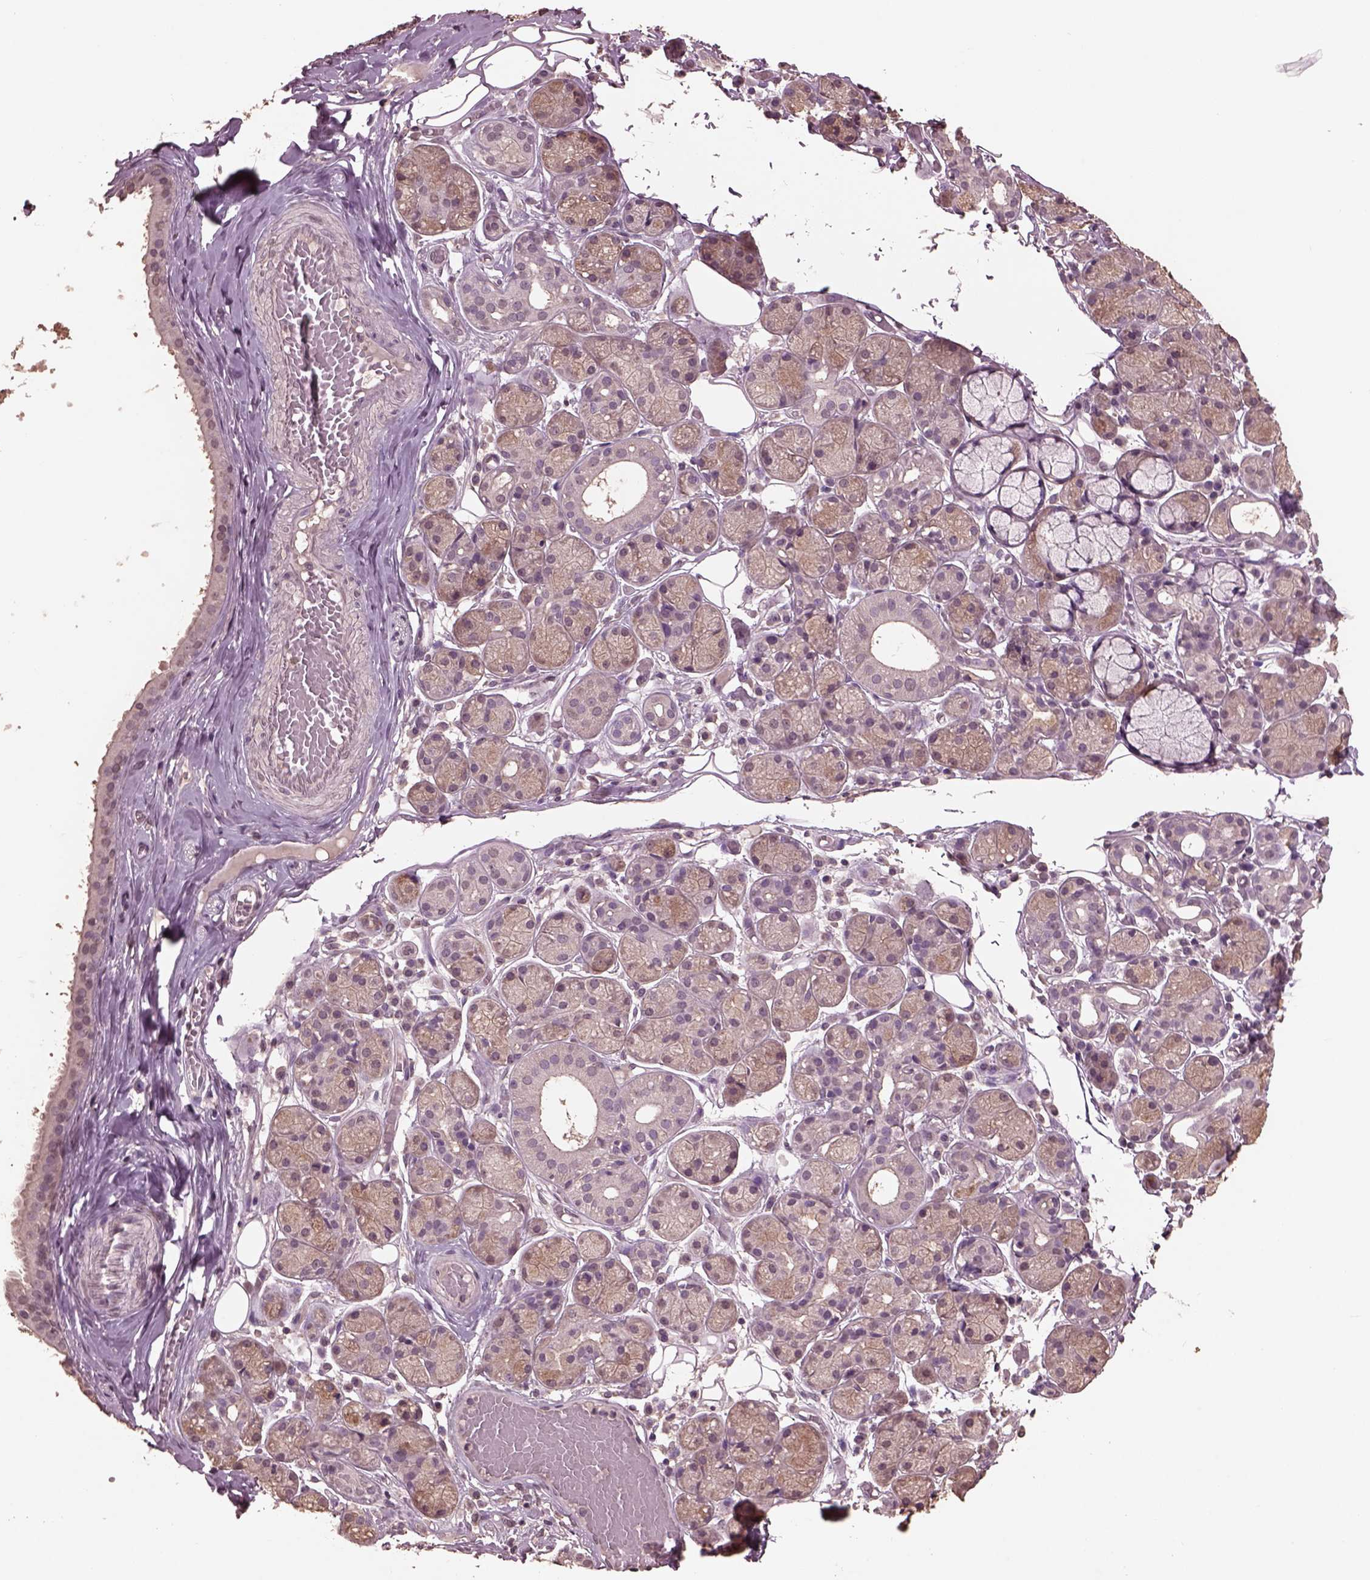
{"staining": {"intensity": "weak", "quantity": "25%-75%", "location": "cytoplasmic/membranous"}, "tissue": "salivary gland", "cell_type": "Glandular cells", "image_type": "normal", "snomed": [{"axis": "morphology", "description": "Normal tissue, NOS"}, {"axis": "topography", "description": "Salivary gland"}, {"axis": "topography", "description": "Peripheral nerve tissue"}], "caption": "Immunohistochemistry (IHC) (DAB (3,3'-diaminobenzidine)) staining of unremarkable salivary gland reveals weak cytoplasmic/membranous protein positivity in approximately 25%-75% of glandular cells.", "gene": "CPT1C", "patient": {"sex": "male", "age": 71}}